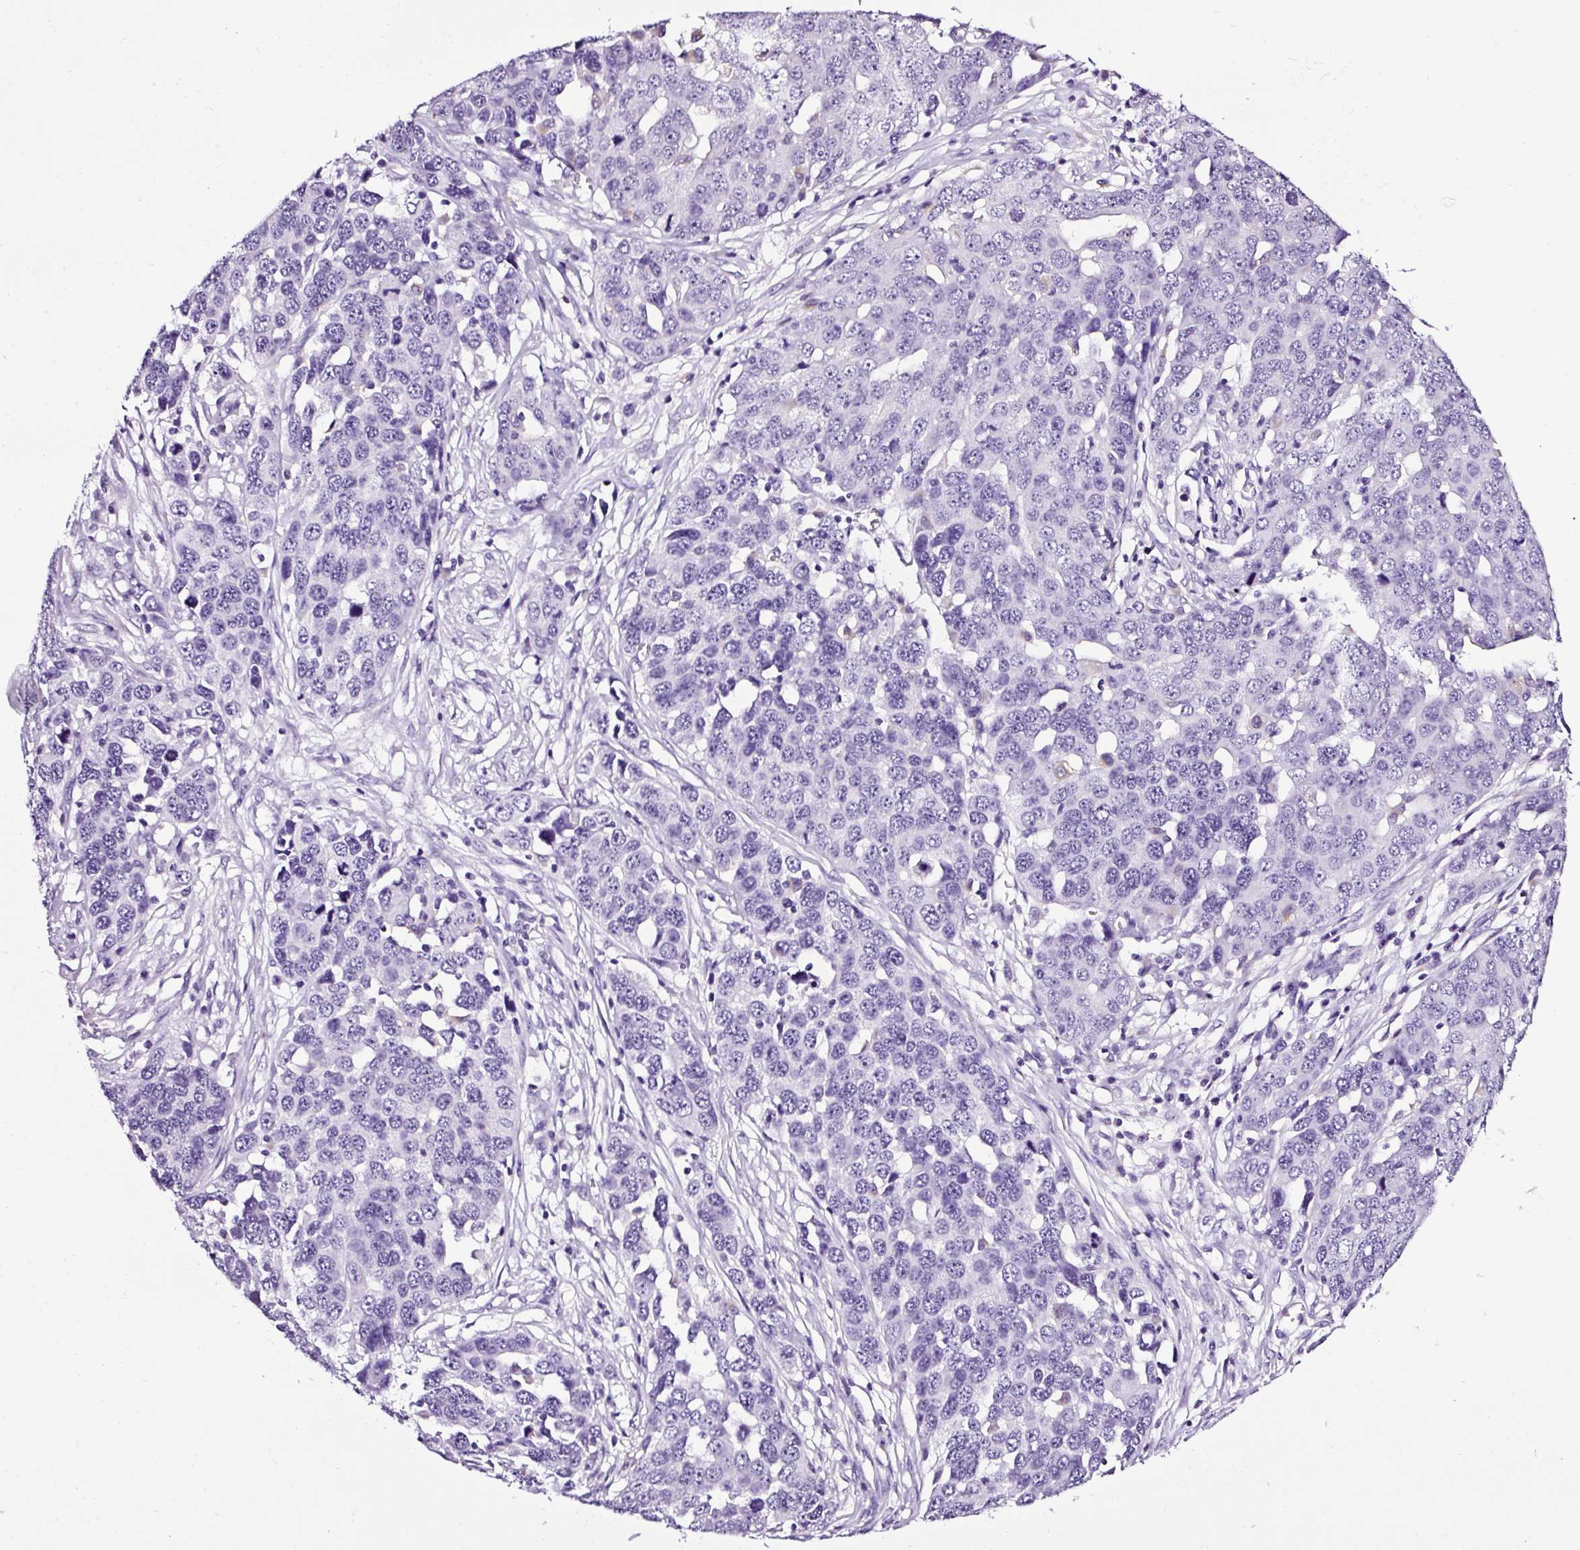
{"staining": {"intensity": "negative", "quantity": "none", "location": "none"}, "tissue": "ovarian cancer", "cell_type": "Tumor cells", "image_type": "cancer", "snomed": [{"axis": "morphology", "description": "Cystadenocarcinoma, serous, NOS"}, {"axis": "topography", "description": "Ovary"}], "caption": "Immunohistochemistry (IHC) of ovarian cancer (serous cystadenocarcinoma) exhibits no positivity in tumor cells.", "gene": "FBXL7", "patient": {"sex": "female", "age": 76}}